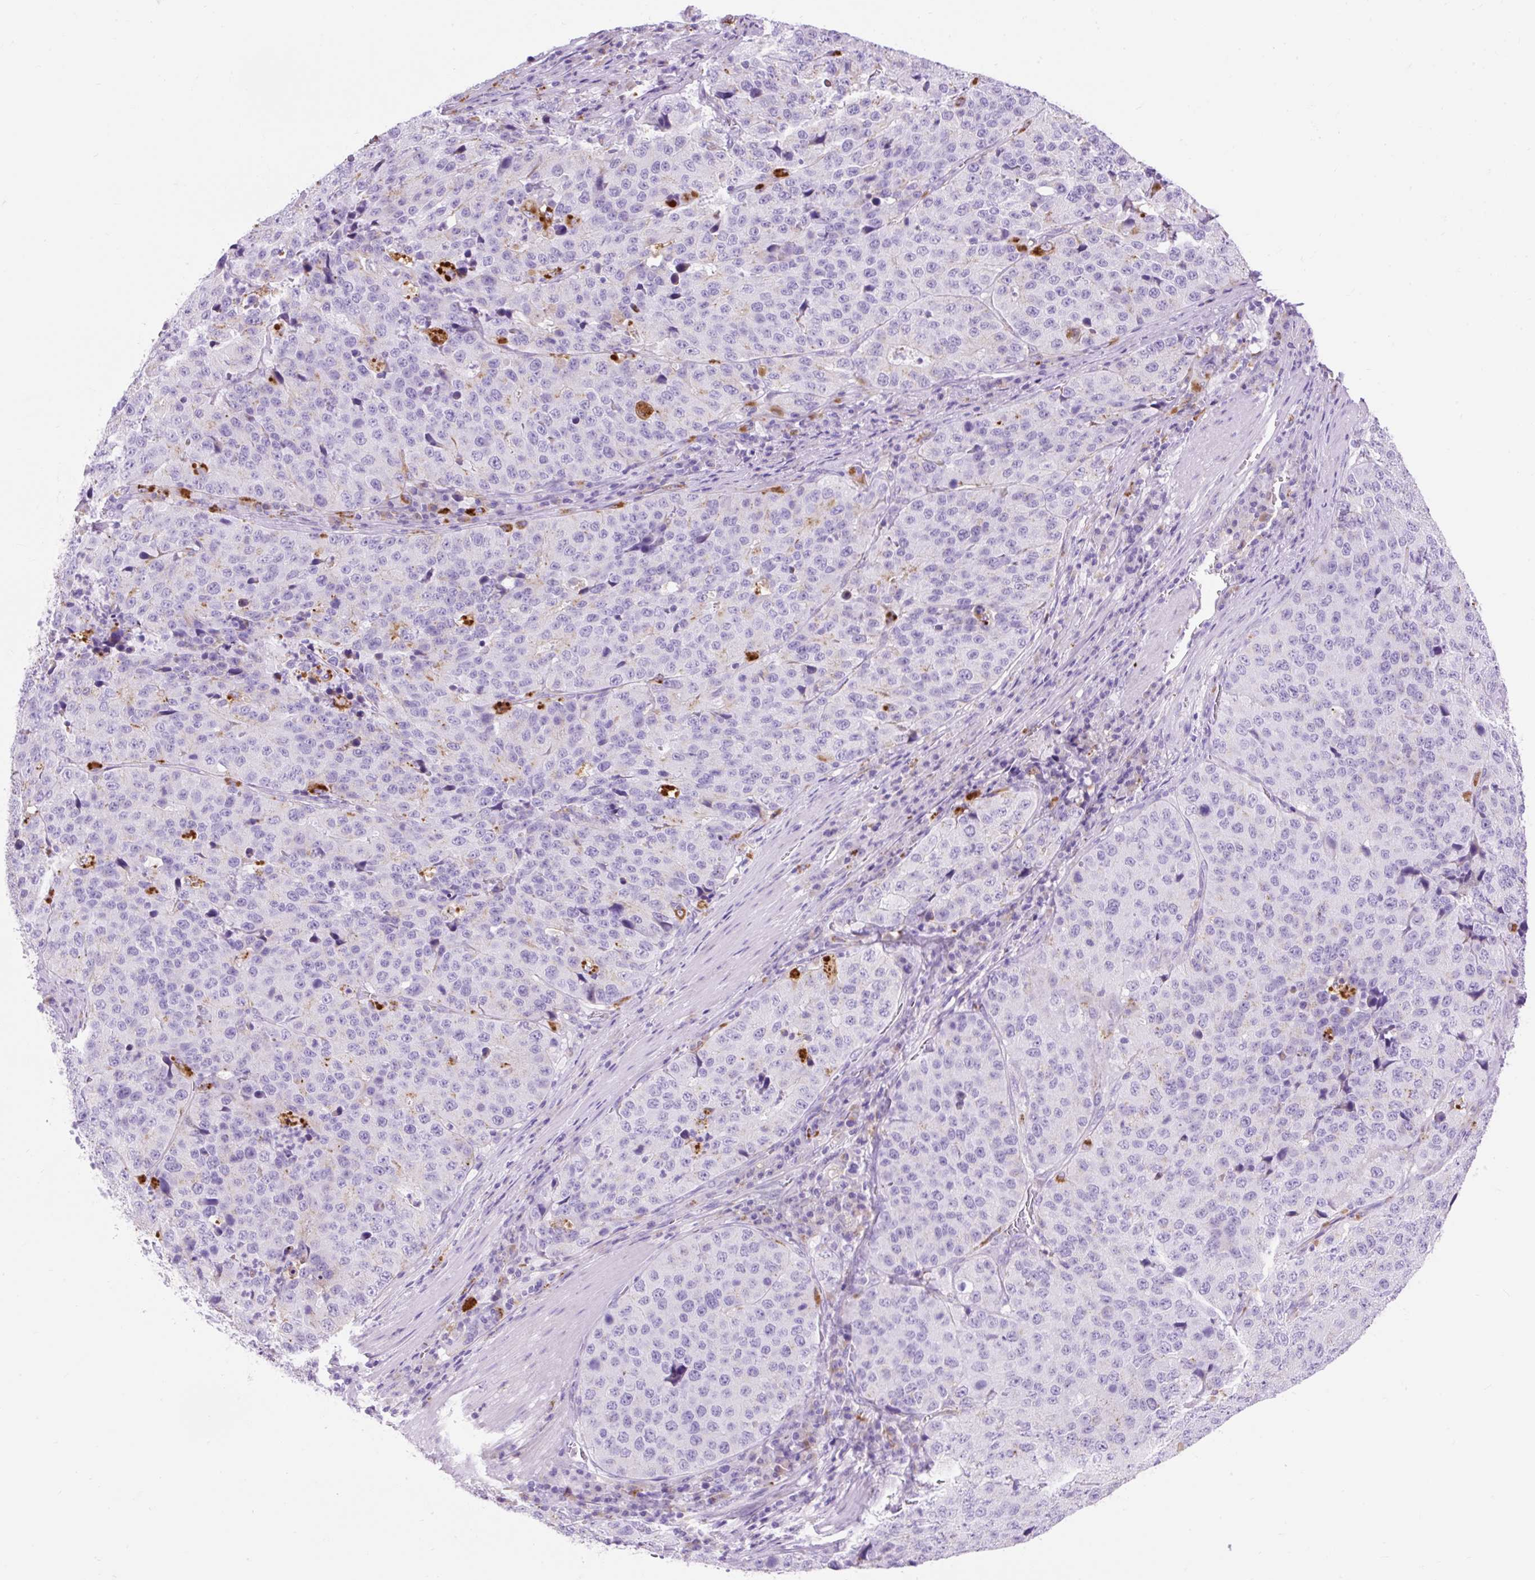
{"staining": {"intensity": "moderate", "quantity": "<25%", "location": "cytoplasmic/membranous"}, "tissue": "stomach cancer", "cell_type": "Tumor cells", "image_type": "cancer", "snomed": [{"axis": "morphology", "description": "Adenocarcinoma, NOS"}, {"axis": "topography", "description": "Stomach"}], "caption": "DAB (3,3'-diaminobenzidine) immunohistochemical staining of stomach cancer demonstrates moderate cytoplasmic/membranous protein expression in about <25% of tumor cells.", "gene": "HEXB", "patient": {"sex": "male", "age": 71}}